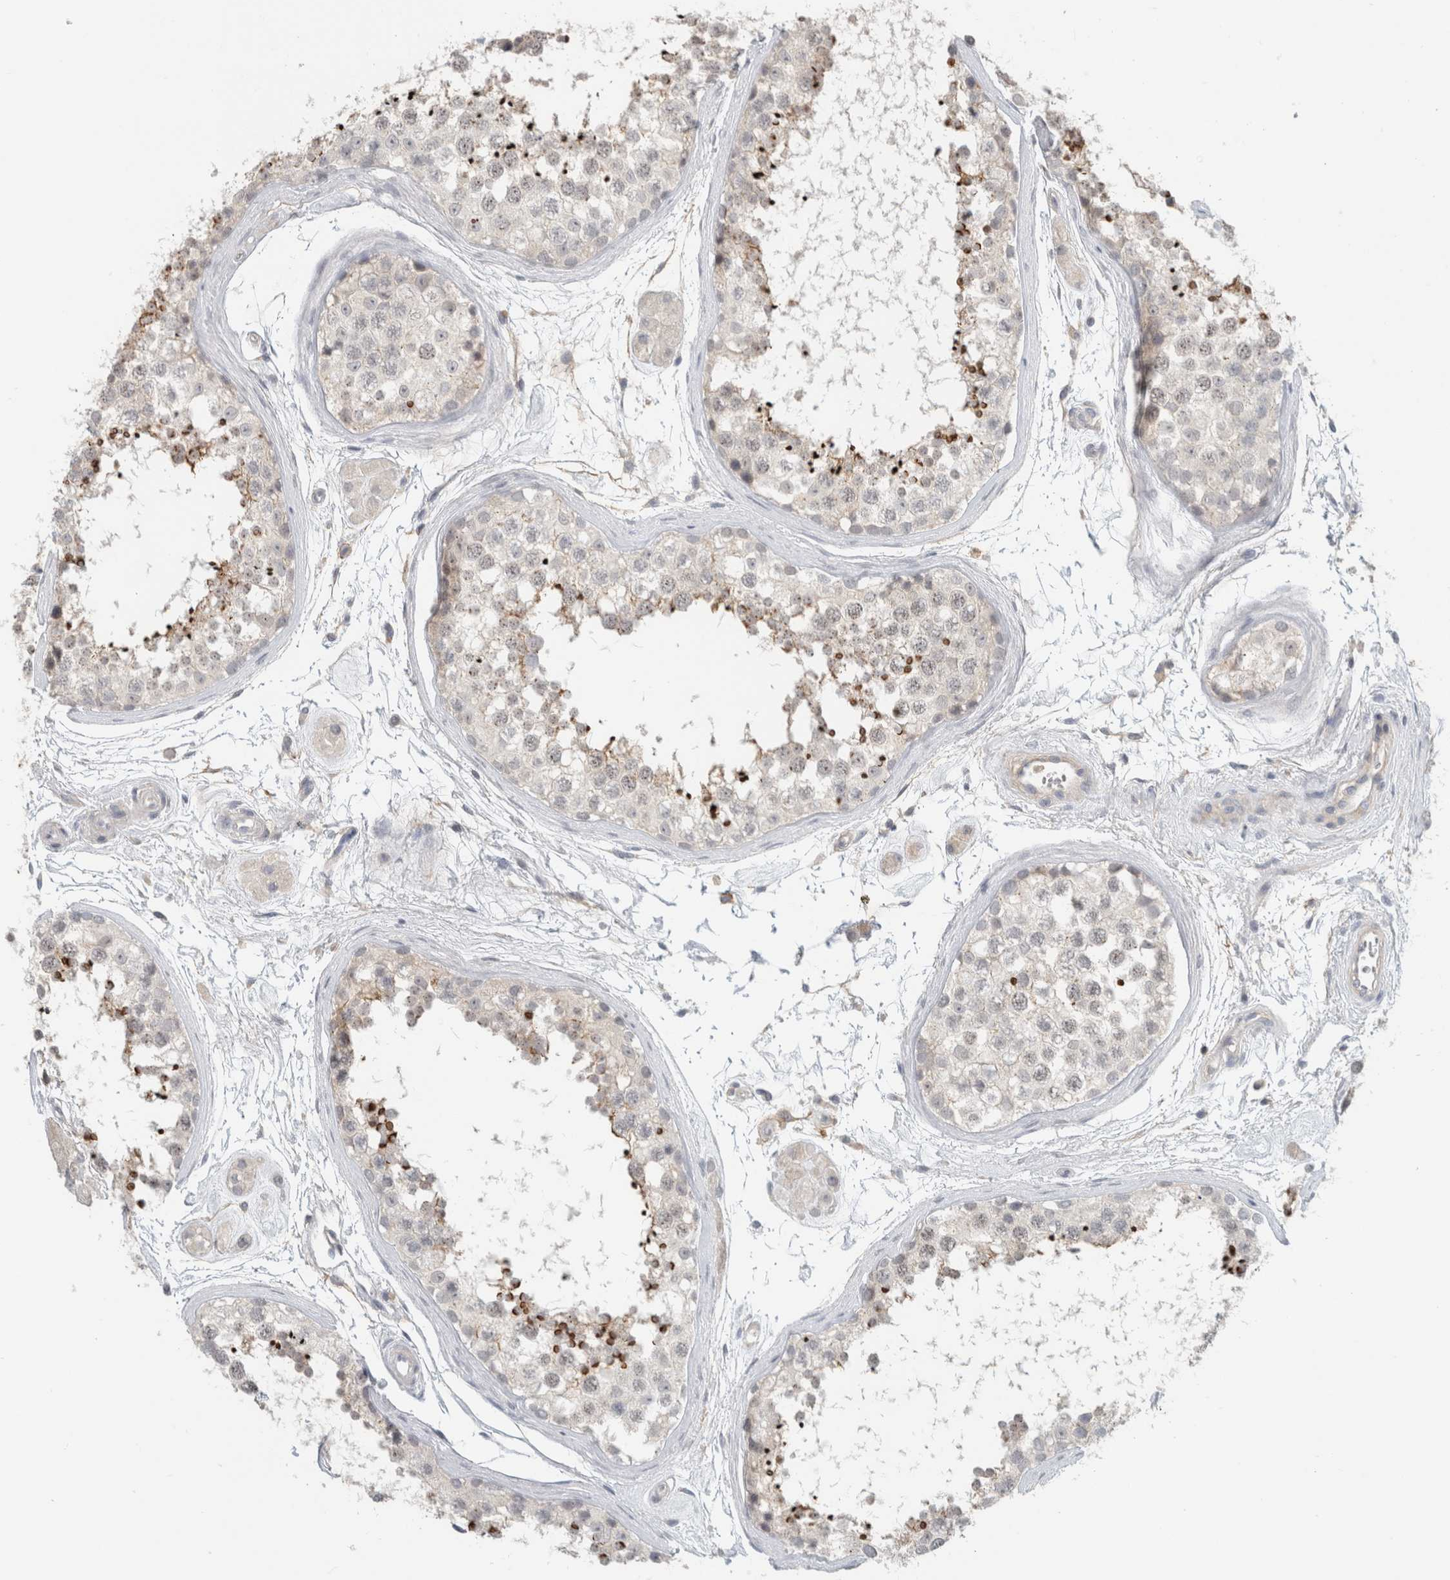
{"staining": {"intensity": "strong", "quantity": "<25%", "location": "cytoplasmic/membranous"}, "tissue": "testis", "cell_type": "Cells in seminiferous ducts", "image_type": "normal", "snomed": [{"axis": "morphology", "description": "Normal tissue, NOS"}, {"axis": "topography", "description": "Testis"}], "caption": "This photomicrograph shows immunohistochemistry (IHC) staining of unremarkable human testis, with medium strong cytoplasmic/membranous expression in about <25% of cells in seminiferous ducts.", "gene": "ERCC6L2", "patient": {"sex": "male", "age": 56}}